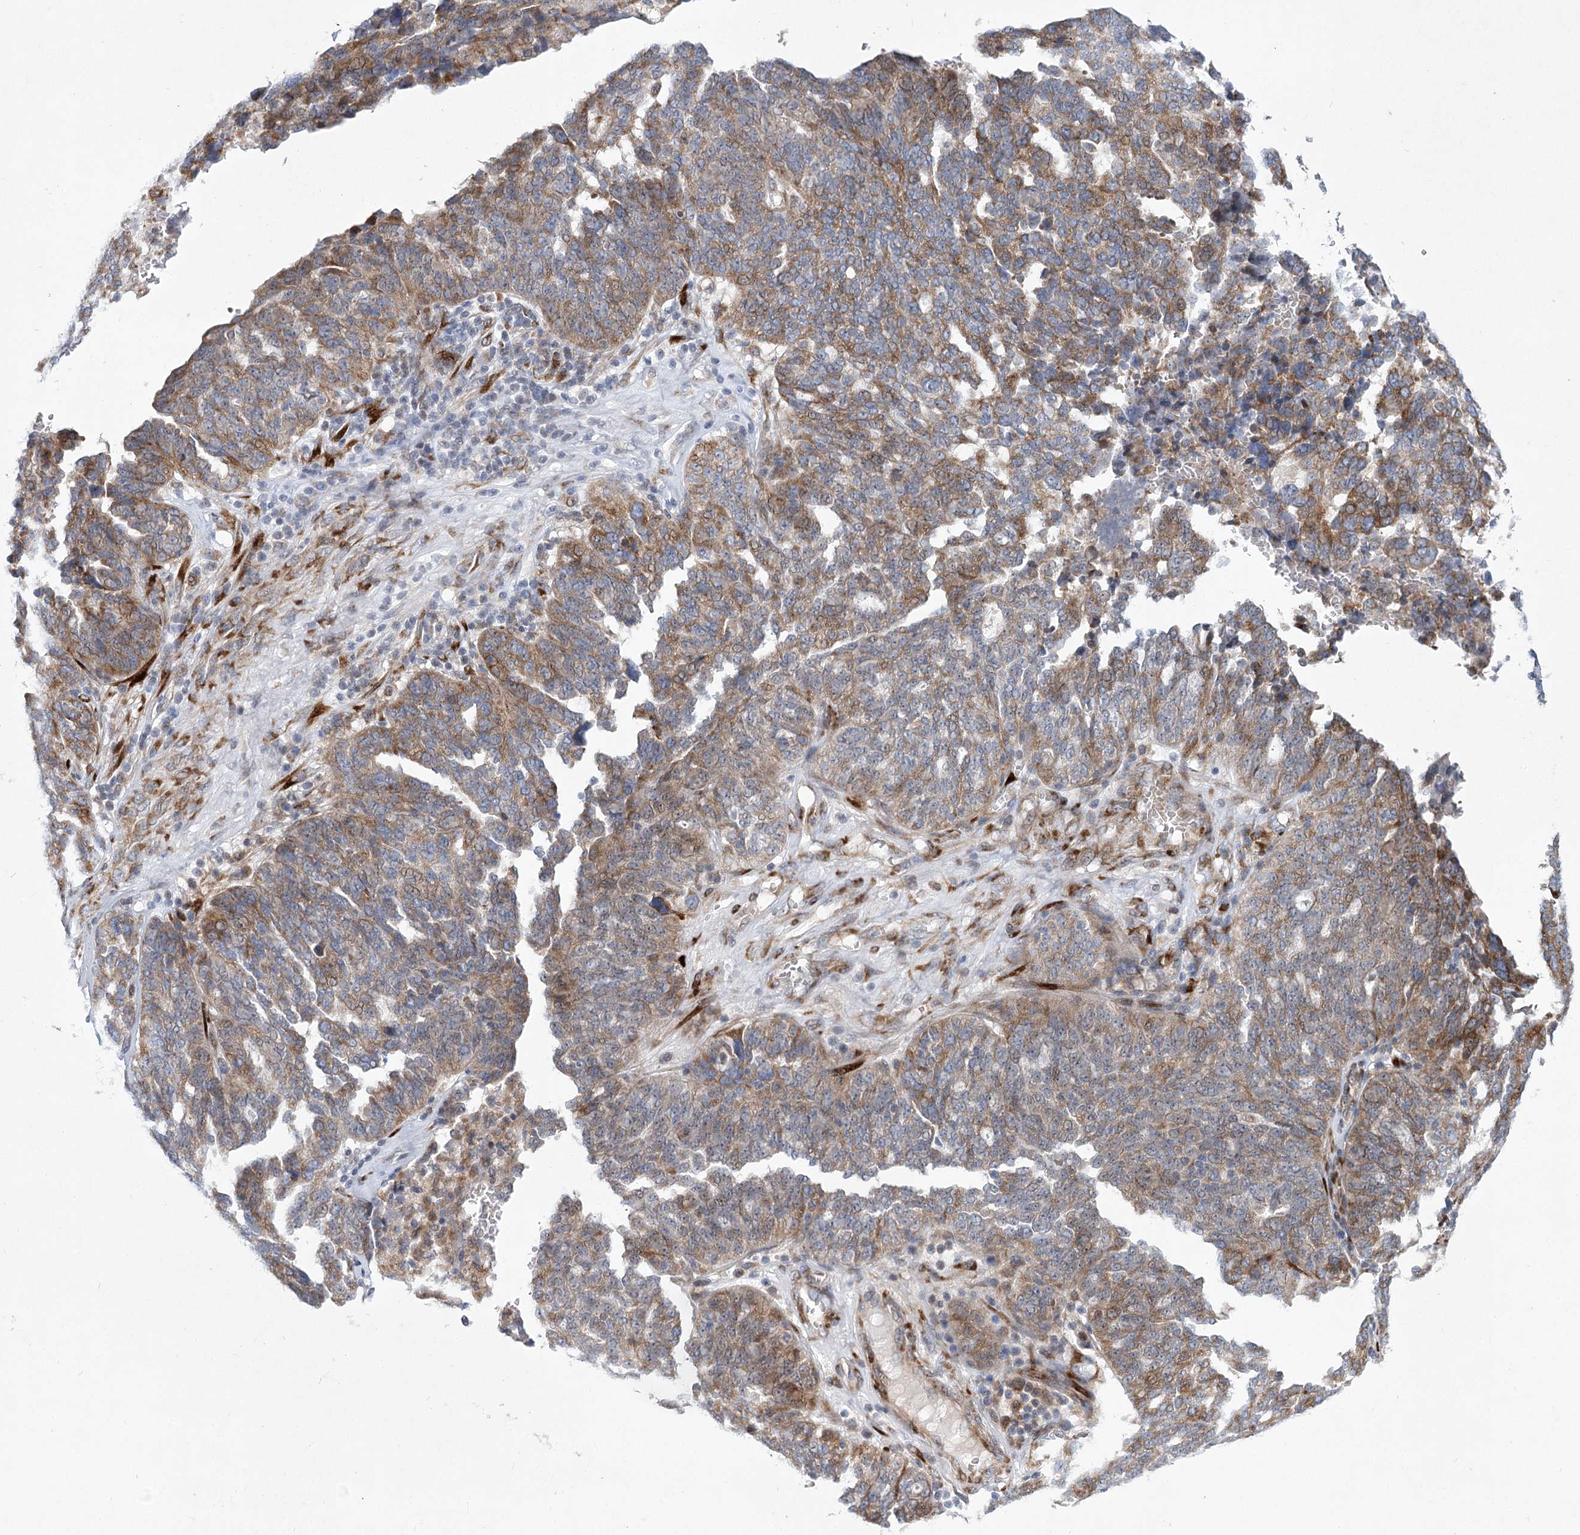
{"staining": {"intensity": "moderate", "quantity": "25%-75%", "location": "cytoplasmic/membranous"}, "tissue": "ovarian cancer", "cell_type": "Tumor cells", "image_type": "cancer", "snomed": [{"axis": "morphology", "description": "Cystadenocarcinoma, serous, NOS"}, {"axis": "topography", "description": "Ovary"}], "caption": "Moderate cytoplasmic/membranous staining is identified in approximately 25%-75% of tumor cells in ovarian serous cystadenocarcinoma.", "gene": "GCNT4", "patient": {"sex": "female", "age": 59}}